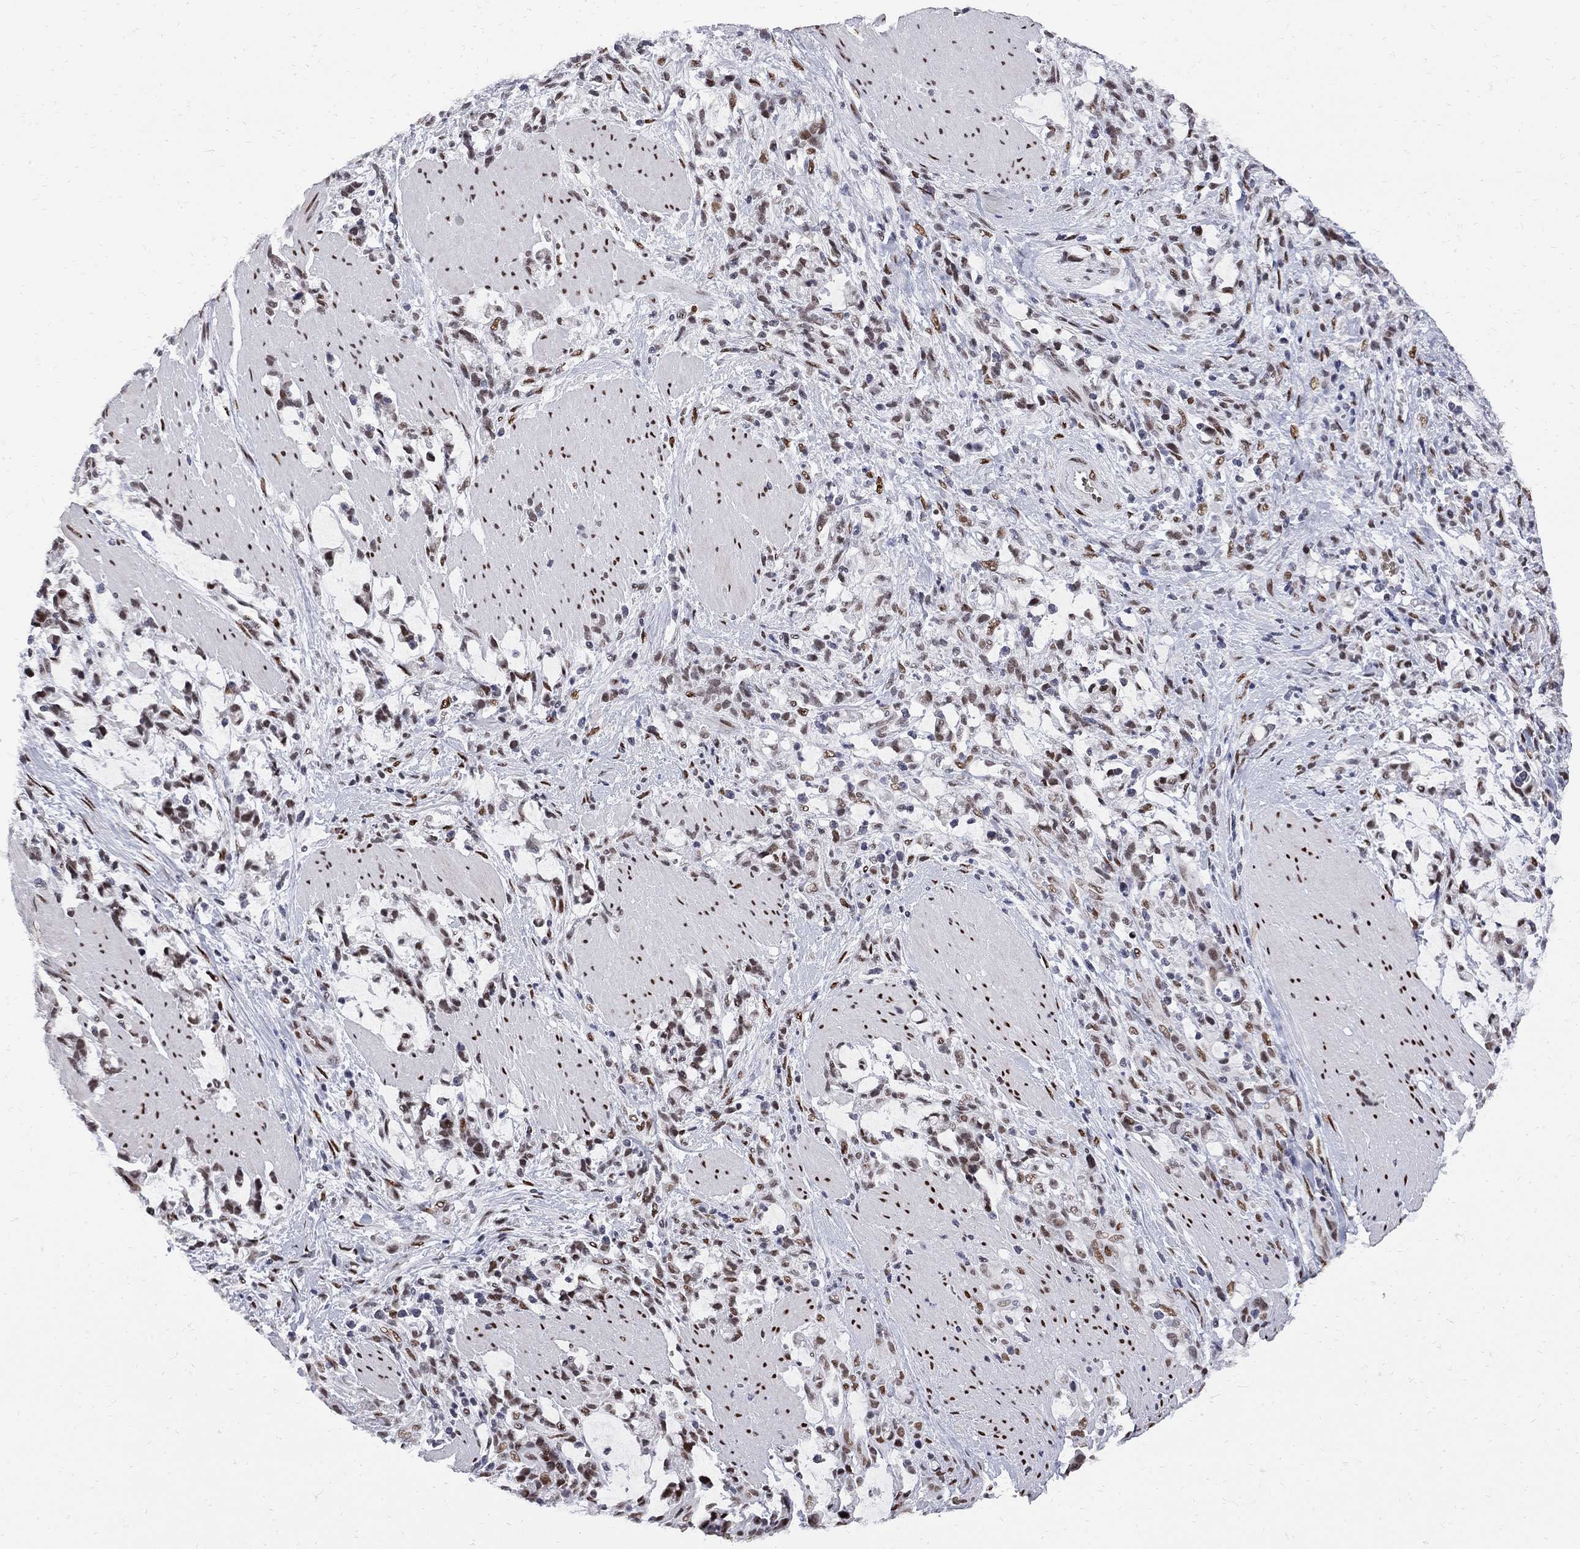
{"staining": {"intensity": "moderate", "quantity": "25%-75%", "location": "nuclear"}, "tissue": "stomach cancer", "cell_type": "Tumor cells", "image_type": "cancer", "snomed": [{"axis": "morphology", "description": "Adenocarcinoma, NOS"}, {"axis": "topography", "description": "Stomach"}], "caption": "The histopathology image displays immunohistochemical staining of stomach cancer. There is moderate nuclear staining is seen in about 25%-75% of tumor cells. (DAB IHC, brown staining for protein, blue staining for nuclei).", "gene": "ZBTB47", "patient": {"sex": "female", "age": 57}}